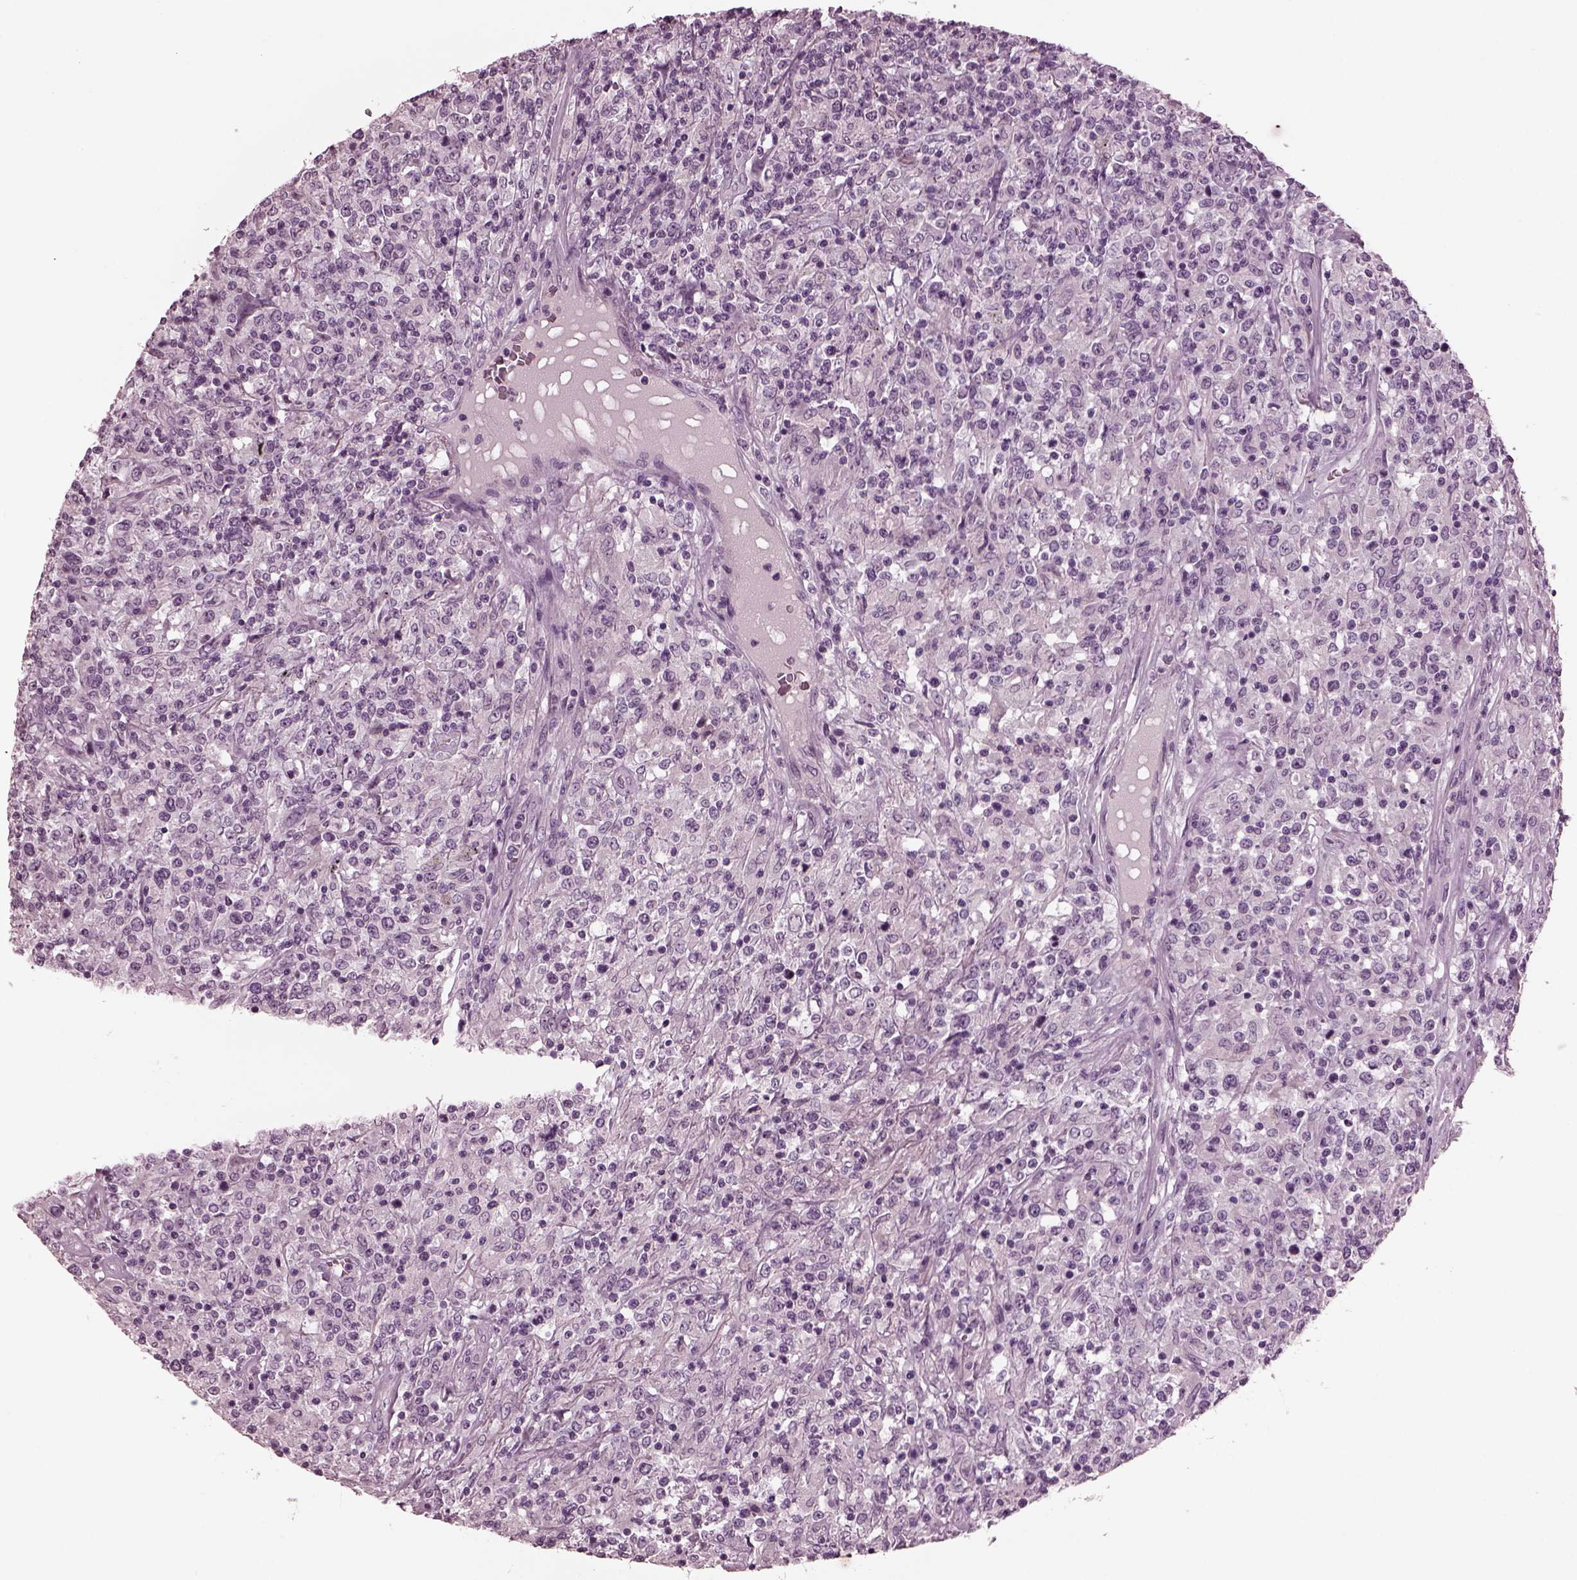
{"staining": {"intensity": "negative", "quantity": "none", "location": "none"}, "tissue": "lymphoma", "cell_type": "Tumor cells", "image_type": "cancer", "snomed": [{"axis": "morphology", "description": "Malignant lymphoma, non-Hodgkin's type, High grade"}, {"axis": "topography", "description": "Lung"}], "caption": "The photomicrograph reveals no staining of tumor cells in high-grade malignant lymphoma, non-Hodgkin's type.", "gene": "MIB2", "patient": {"sex": "male", "age": 79}}